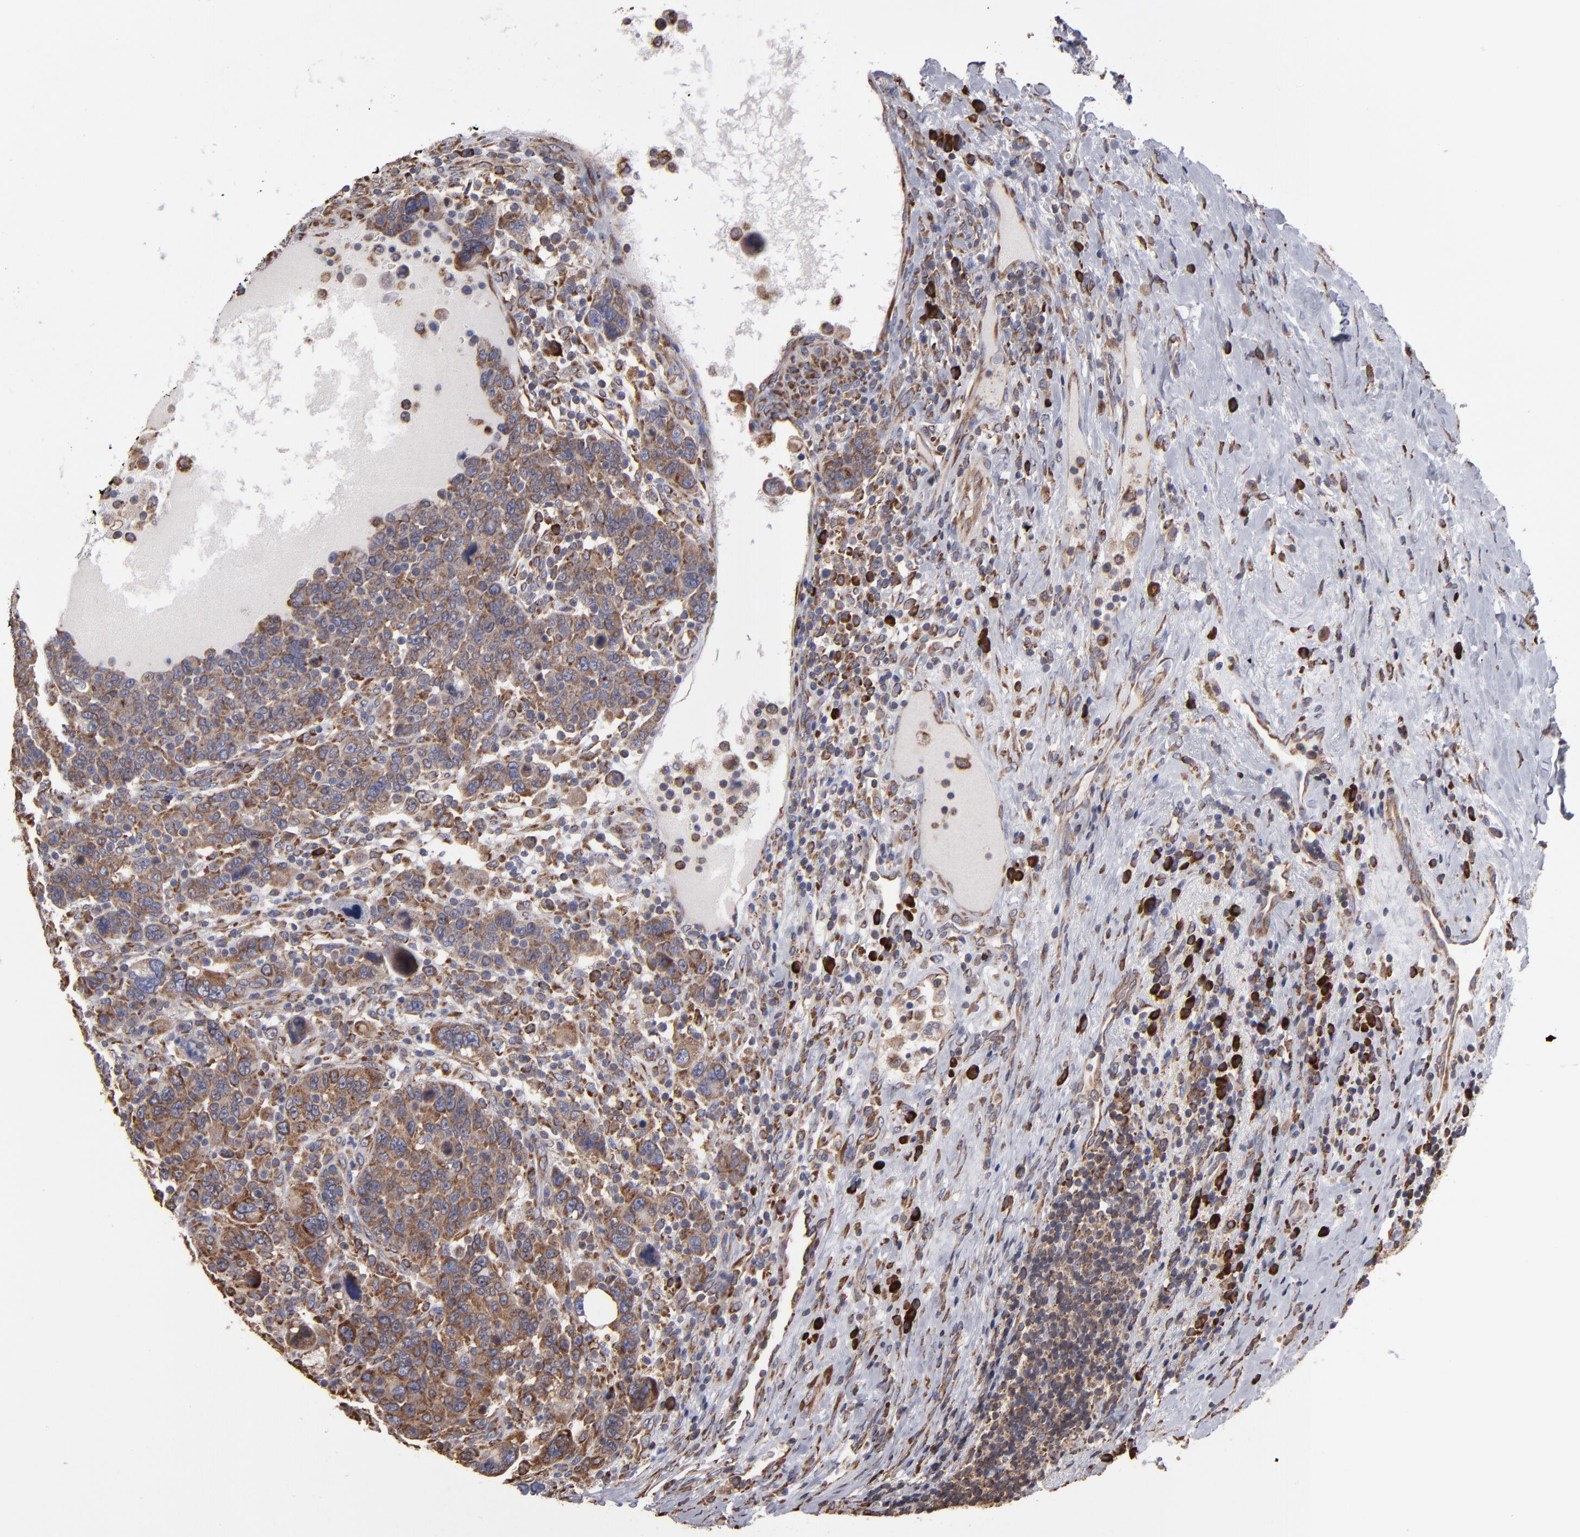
{"staining": {"intensity": "moderate", "quantity": ">75%", "location": "cytoplasmic/membranous"}, "tissue": "breast cancer", "cell_type": "Tumor cells", "image_type": "cancer", "snomed": [{"axis": "morphology", "description": "Duct carcinoma"}, {"axis": "topography", "description": "Breast"}], "caption": "Approximately >75% of tumor cells in human breast cancer reveal moderate cytoplasmic/membranous protein staining as visualized by brown immunohistochemical staining.", "gene": "SND1", "patient": {"sex": "female", "age": 37}}